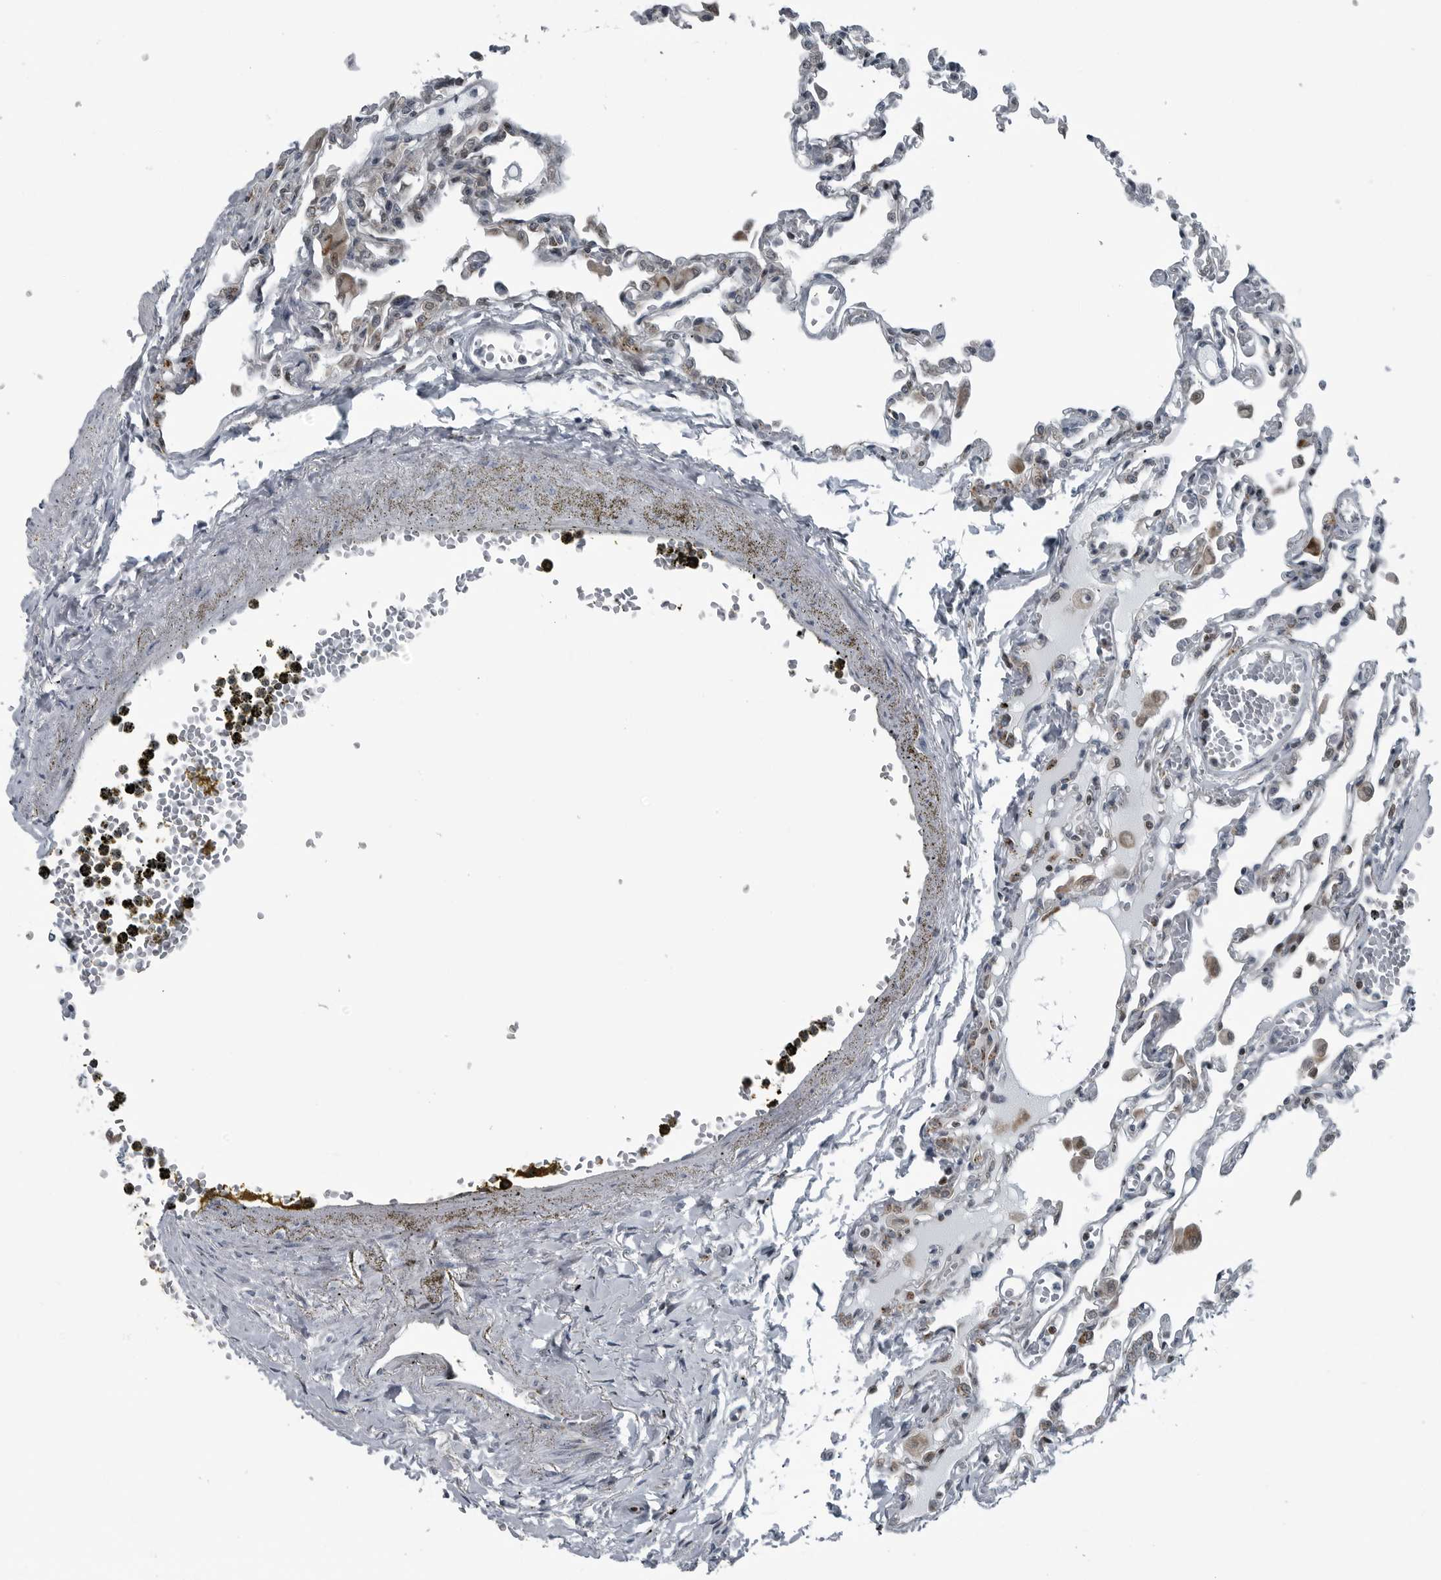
{"staining": {"intensity": "moderate", "quantity": "<25%", "location": "cytoplasmic/membranous"}, "tissue": "lung", "cell_type": "Alveolar cells", "image_type": "normal", "snomed": [{"axis": "morphology", "description": "Normal tissue, NOS"}, {"axis": "topography", "description": "Bronchus"}, {"axis": "topography", "description": "Lung"}], "caption": "A high-resolution photomicrograph shows immunohistochemistry (IHC) staining of normal lung, which displays moderate cytoplasmic/membranous staining in approximately <25% of alveolar cells. The staining was performed using DAB (3,3'-diaminobenzidine), with brown indicating positive protein expression. Nuclei are stained blue with hematoxylin.", "gene": "GAK", "patient": {"sex": "female", "age": 49}}